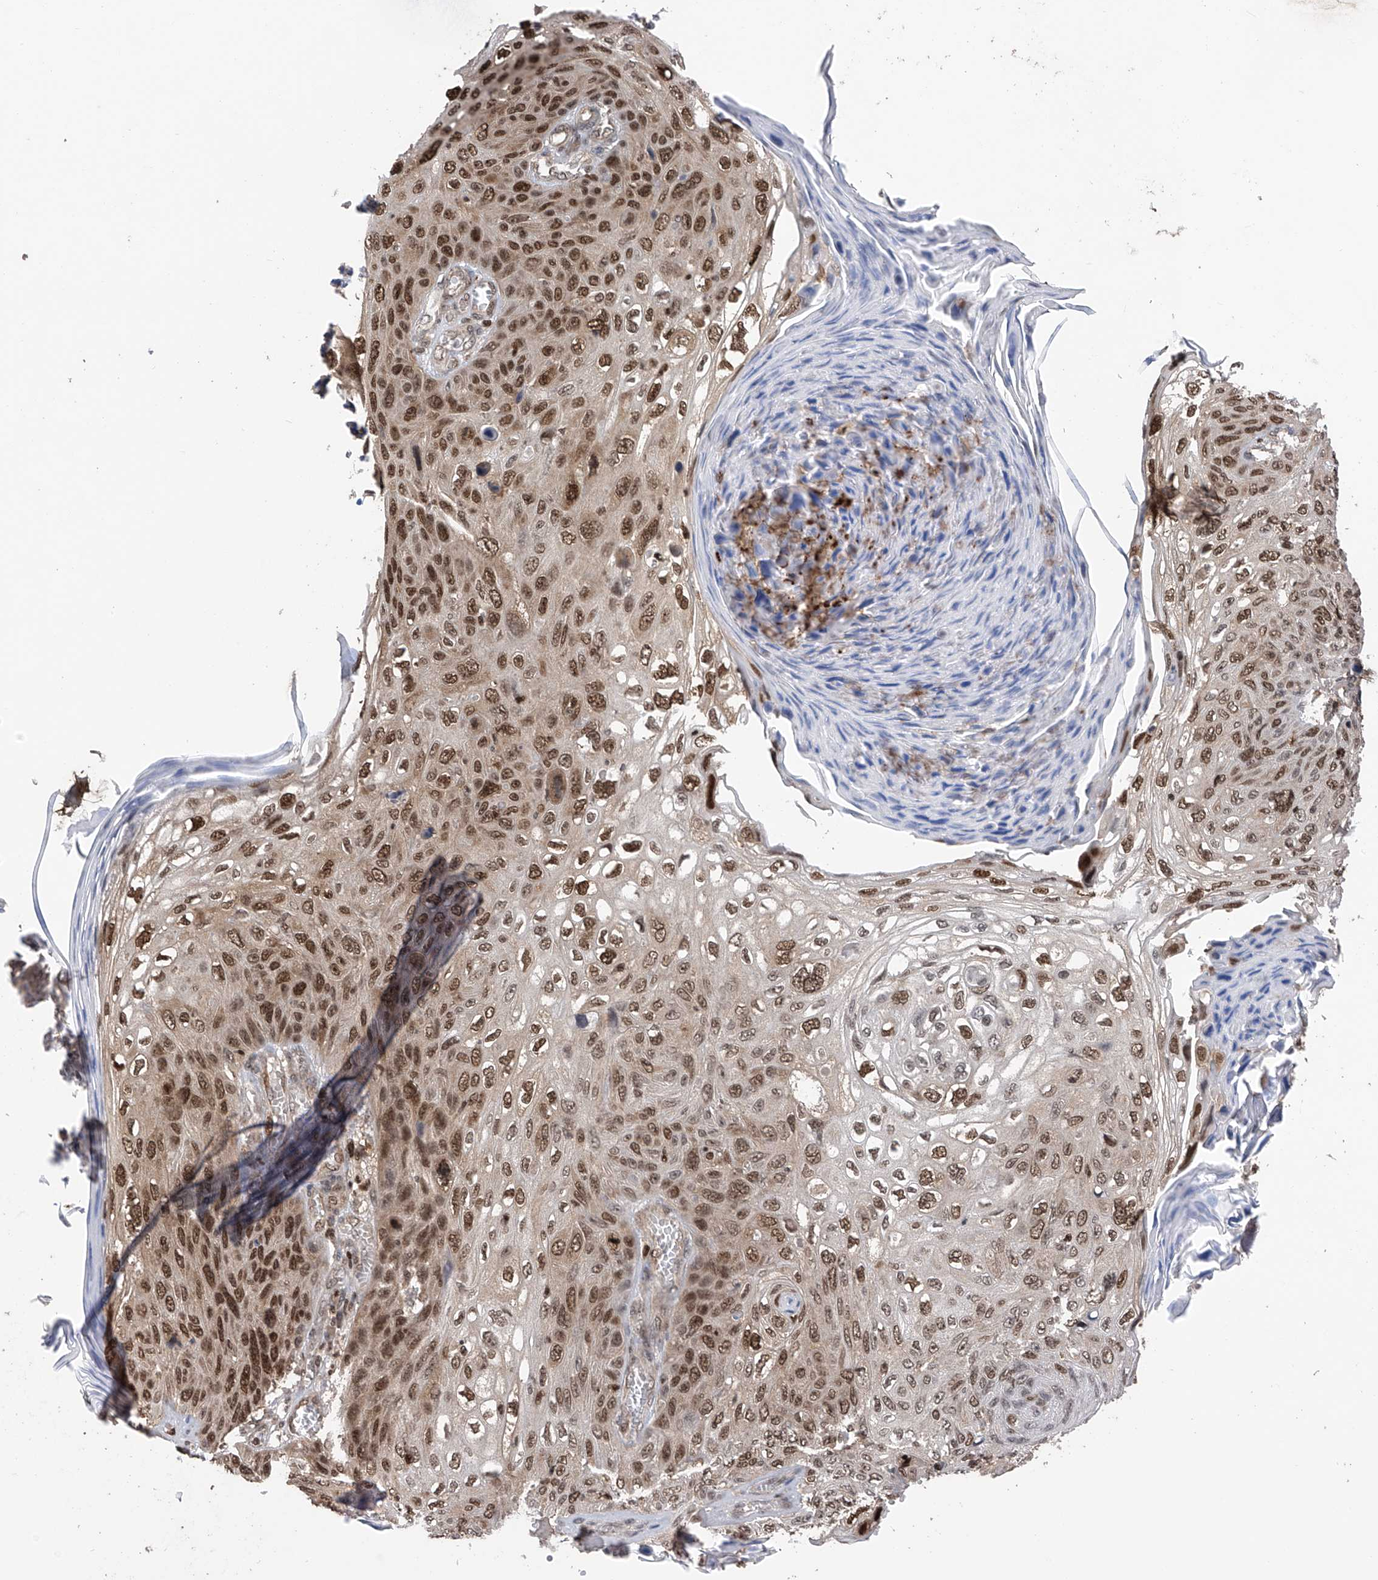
{"staining": {"intensity": "moderate", "quantity": ">75%", "location": "nuclear"}, "tissue": "skin cancer", "cell_type": "Tumor cells", "image_type": "cancer", "snomed": [{"axis": "morphology", "description": "Squamous cell carcinoma, NOS"}, {"axis": "topography", "description": "Skin"}], "caption": "Skin cancer (squamous cell carcinoma) stained with a brown dye exhibits moderate nuclear positive positivity in approximately >75% of tumor cells.", "gene": "DNAJC9", "patient": {"sex": "female", "age": 90}}